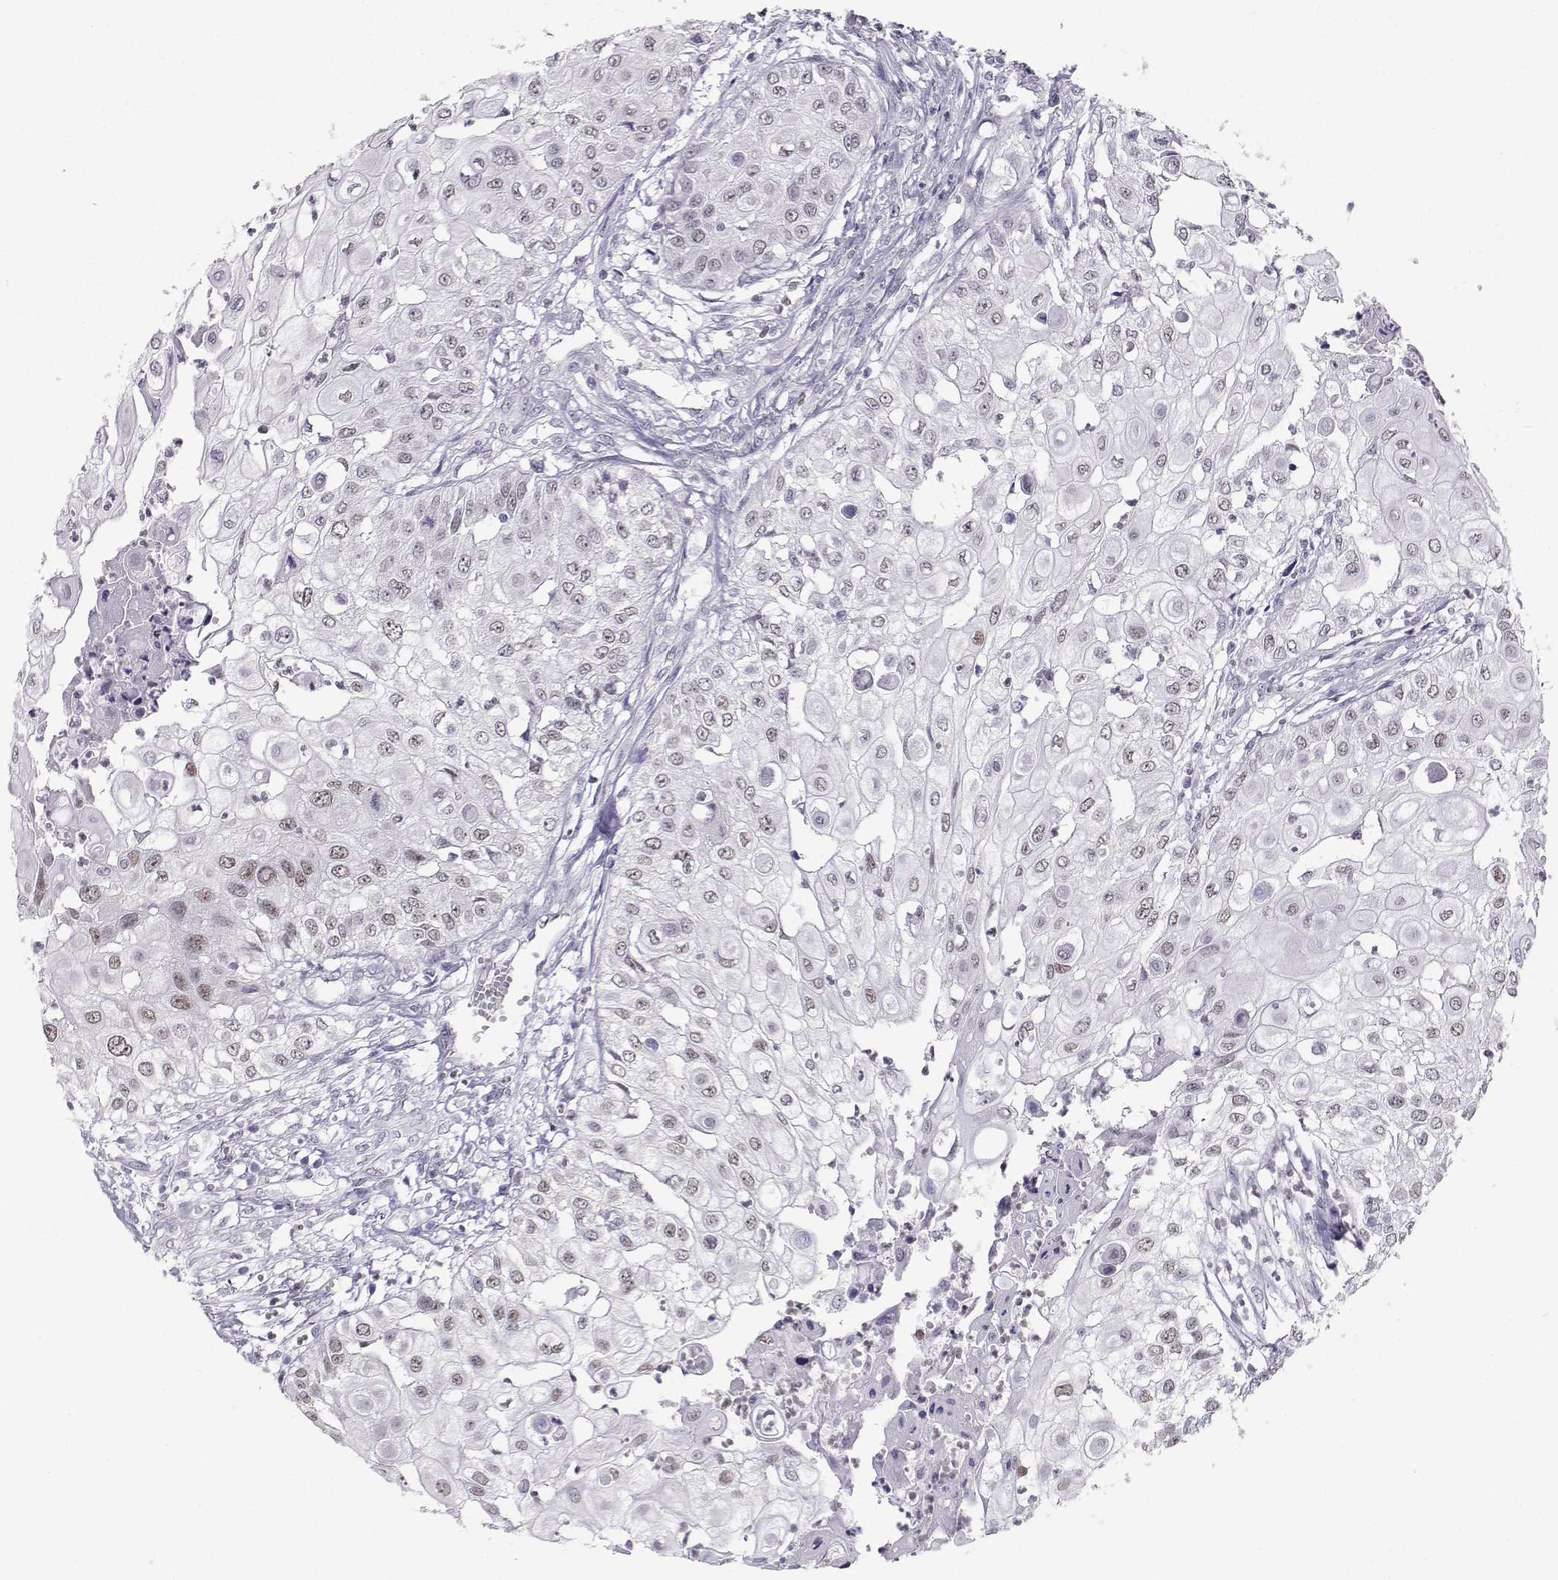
{"staining": {"intensity": "negative", "quantity": "none", "location": "none"}, "tissue": "urothelial cancer", "cell_type": "Tumor cells", "image_type": "cancer", "snomed": [{"axis": "morphology", "description": "Urothelial carcinoma, High grade"}, {"axis": "topography", "description": "Urinary bladder"}], "caption": "Photomicrograph shows no protein expression in tumor cells of high-grade urothelial carcinoma tissue. (DAB immunohistochemistry with hematoxylin counter stain).", "gene": "TEDC2", "patient": {"sex": "female", "age": 79}}